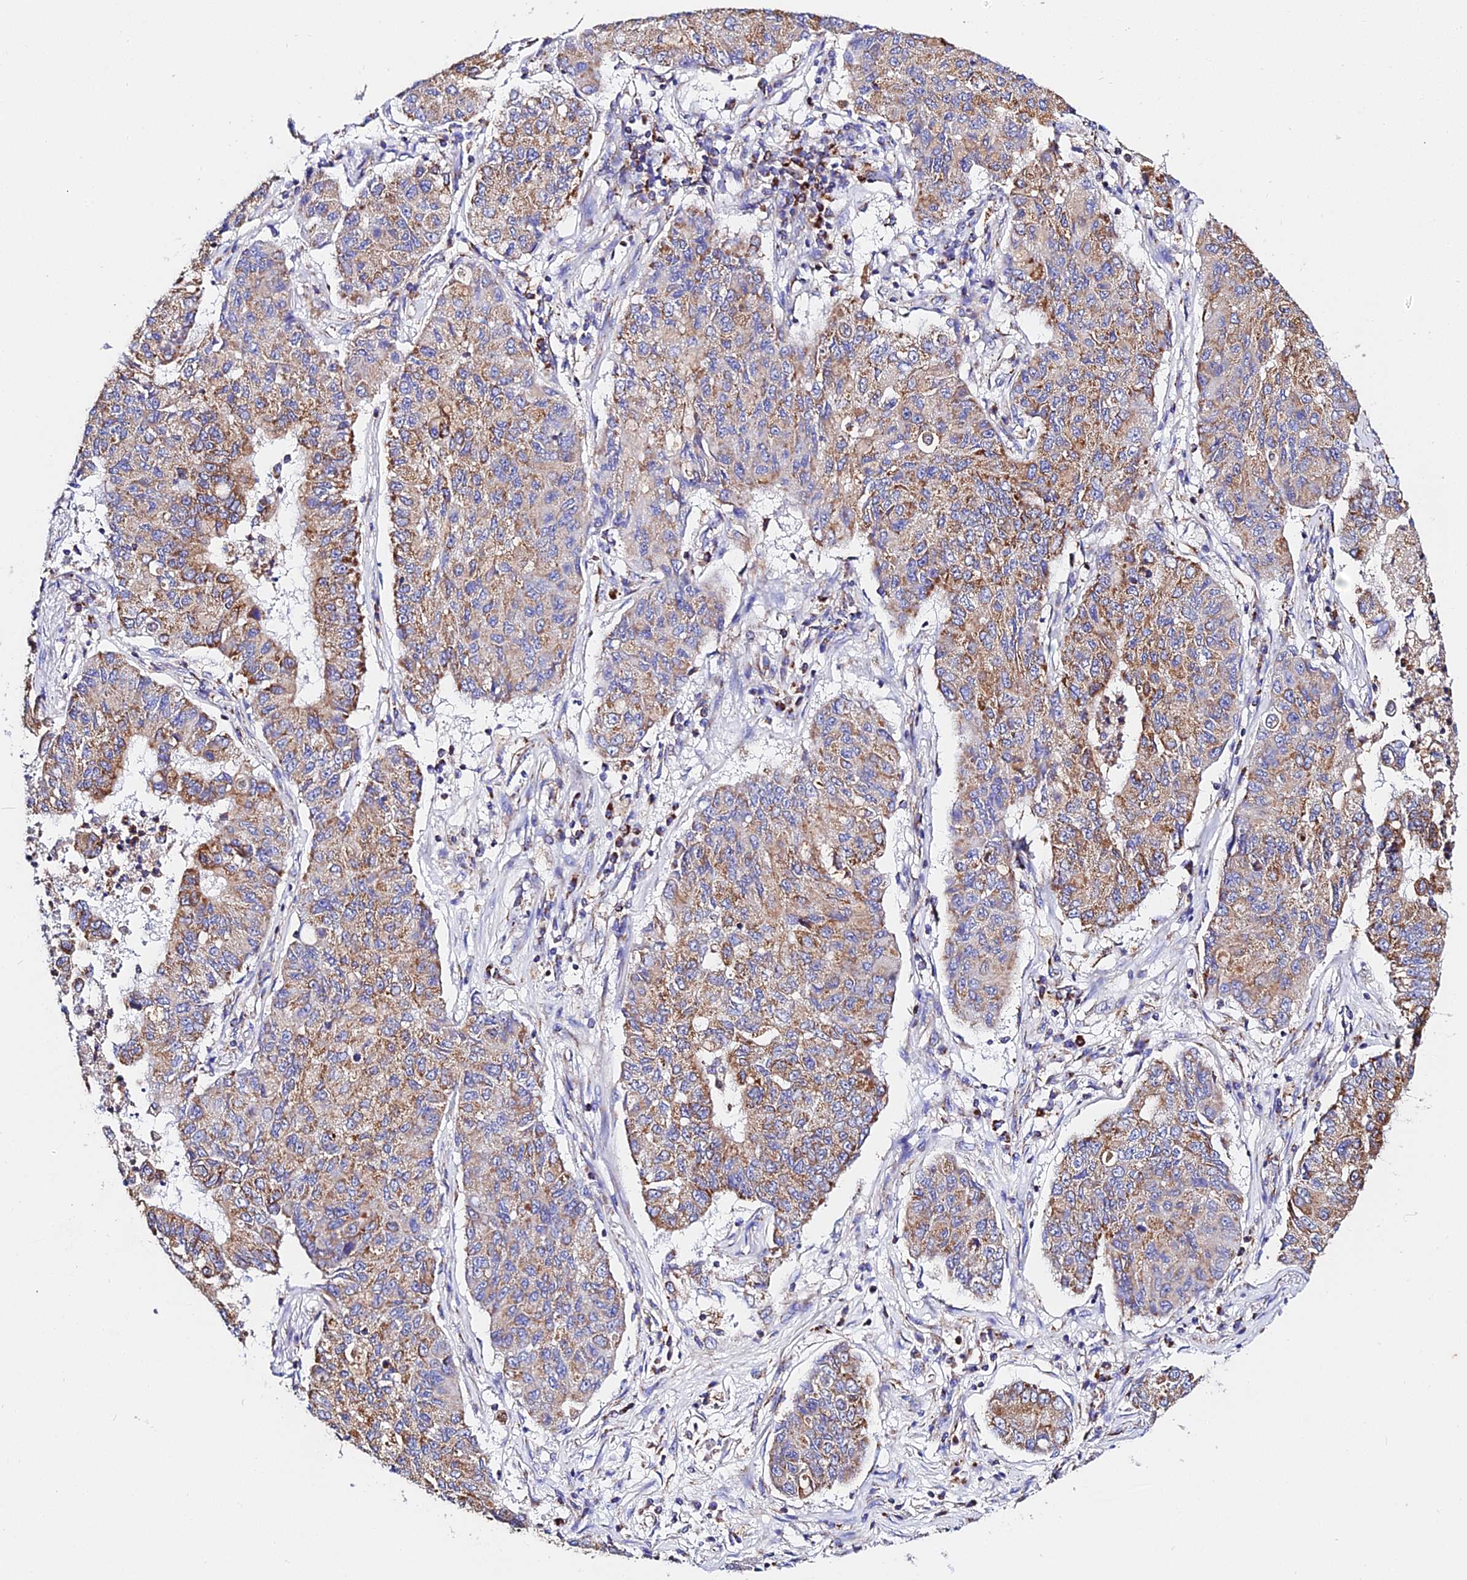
{"staining": {"intensity": "moderate", "quantity": "25%-75%", "location": "cytoplasmic/membranous"}, "tissue": "lung cancer", "cell_type": "Tumor cells", "image_type": "cancer", "snomed": [{"axis": "morphology", "description": "Squamous cell carcinoma, NOS"}, {"axis": "topography", "description": "Lung"}], "caption": "A medium amount of moderate cytoplasmic/membranous staining is present in approximately 25%-75% of tumor cells in lung cancer (squamous cell carcinoma) tissue.", "gene": "ZNF573", "patient": {"sex": "male", "age": 74}}